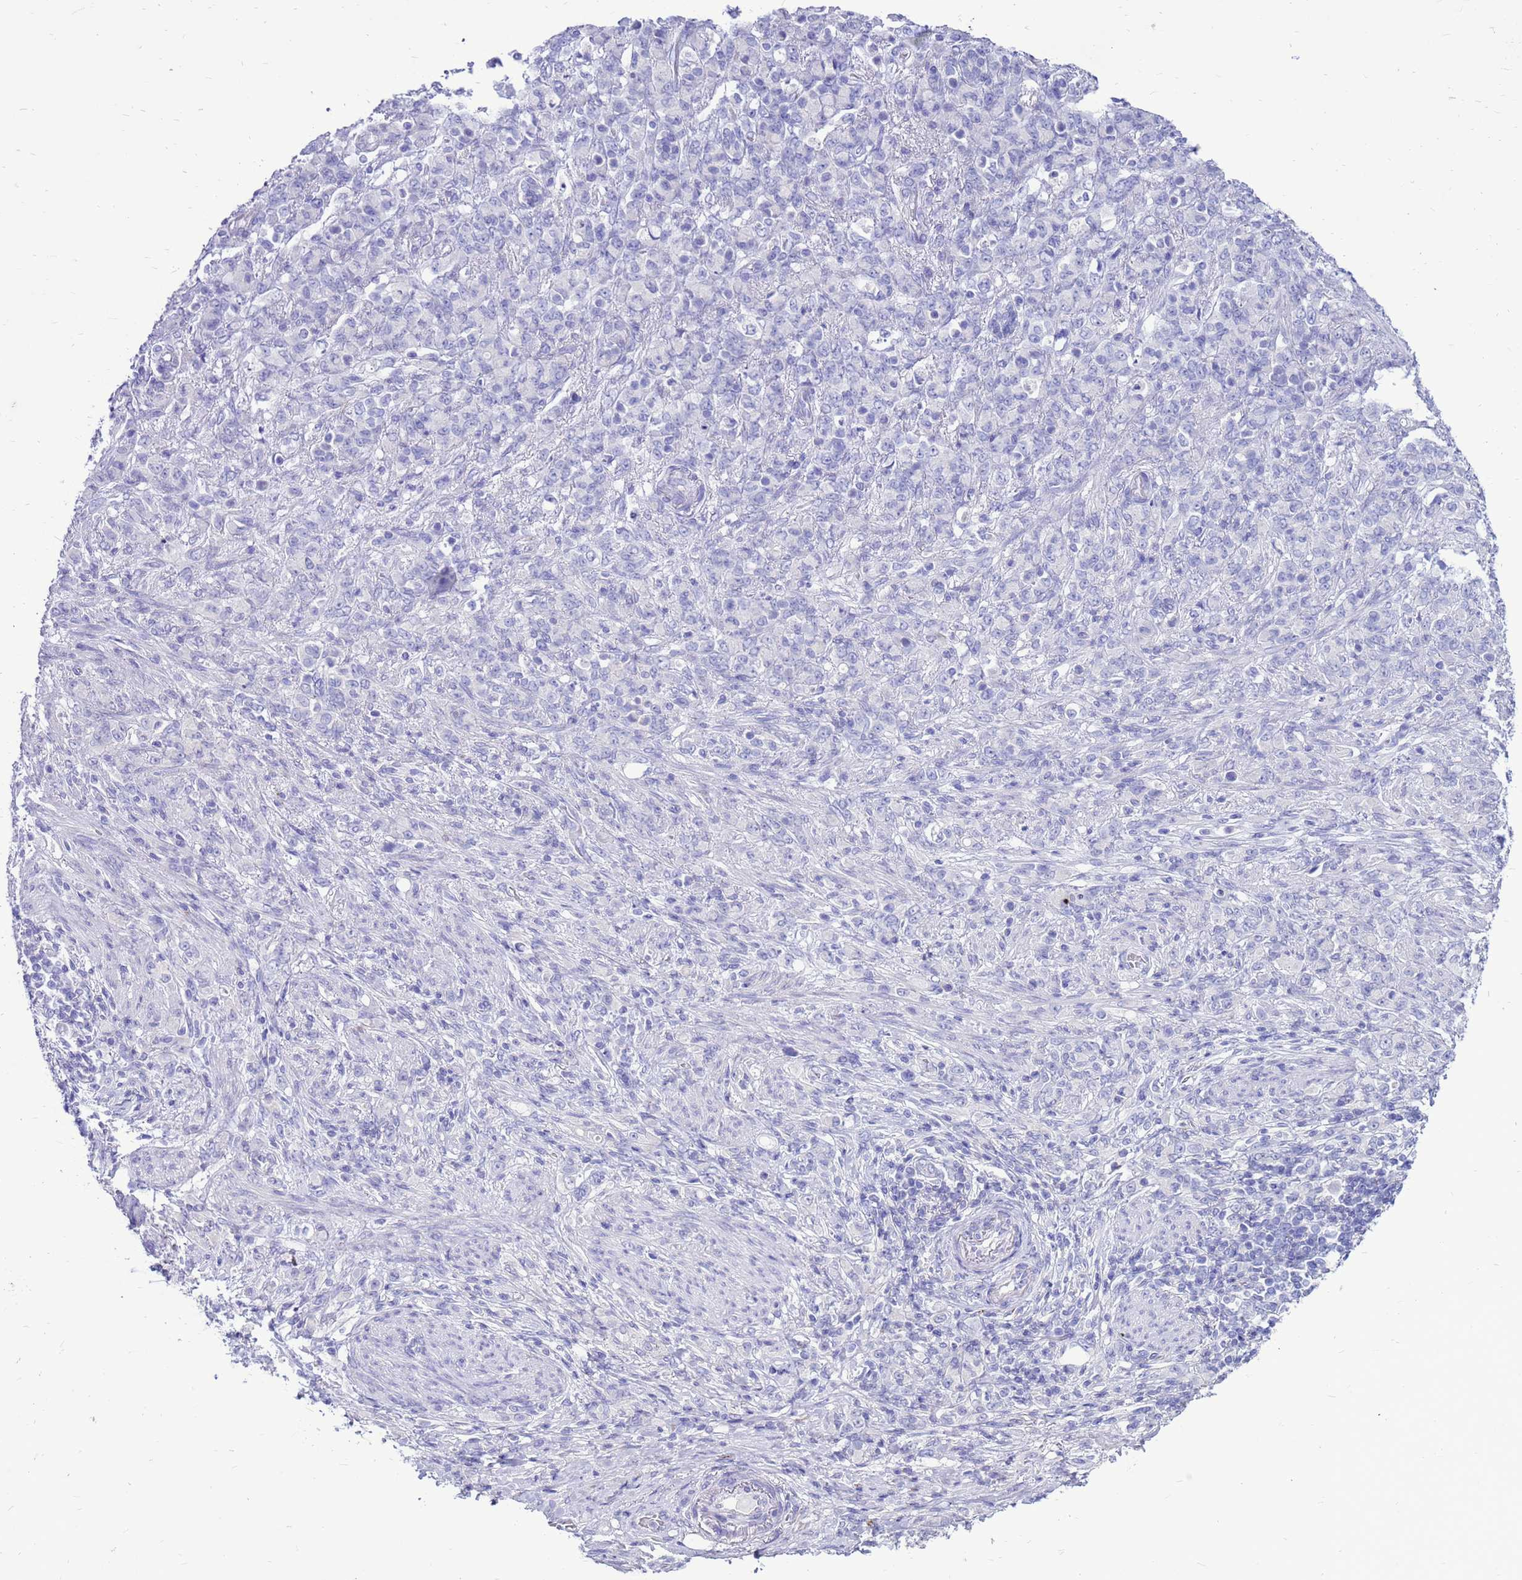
{"staining": {"intensity": "negative", "quantity": "none", "location": "none"}, "tissue": "stomach cancer", "cell_type": "Tumor cells", "image_type": "cancer", "snomed": [{"axis": "morphology", "description": "Adenocarcinoma, NOS"}, {"axis": "topography", "description": "Stomach"}], "caption": "Tumor cells are negative for brown protein staining in stomach cancer (adenocarcinoma).", "gene": "PDE10A", "patient": {"sex": "female", "age": 79}}